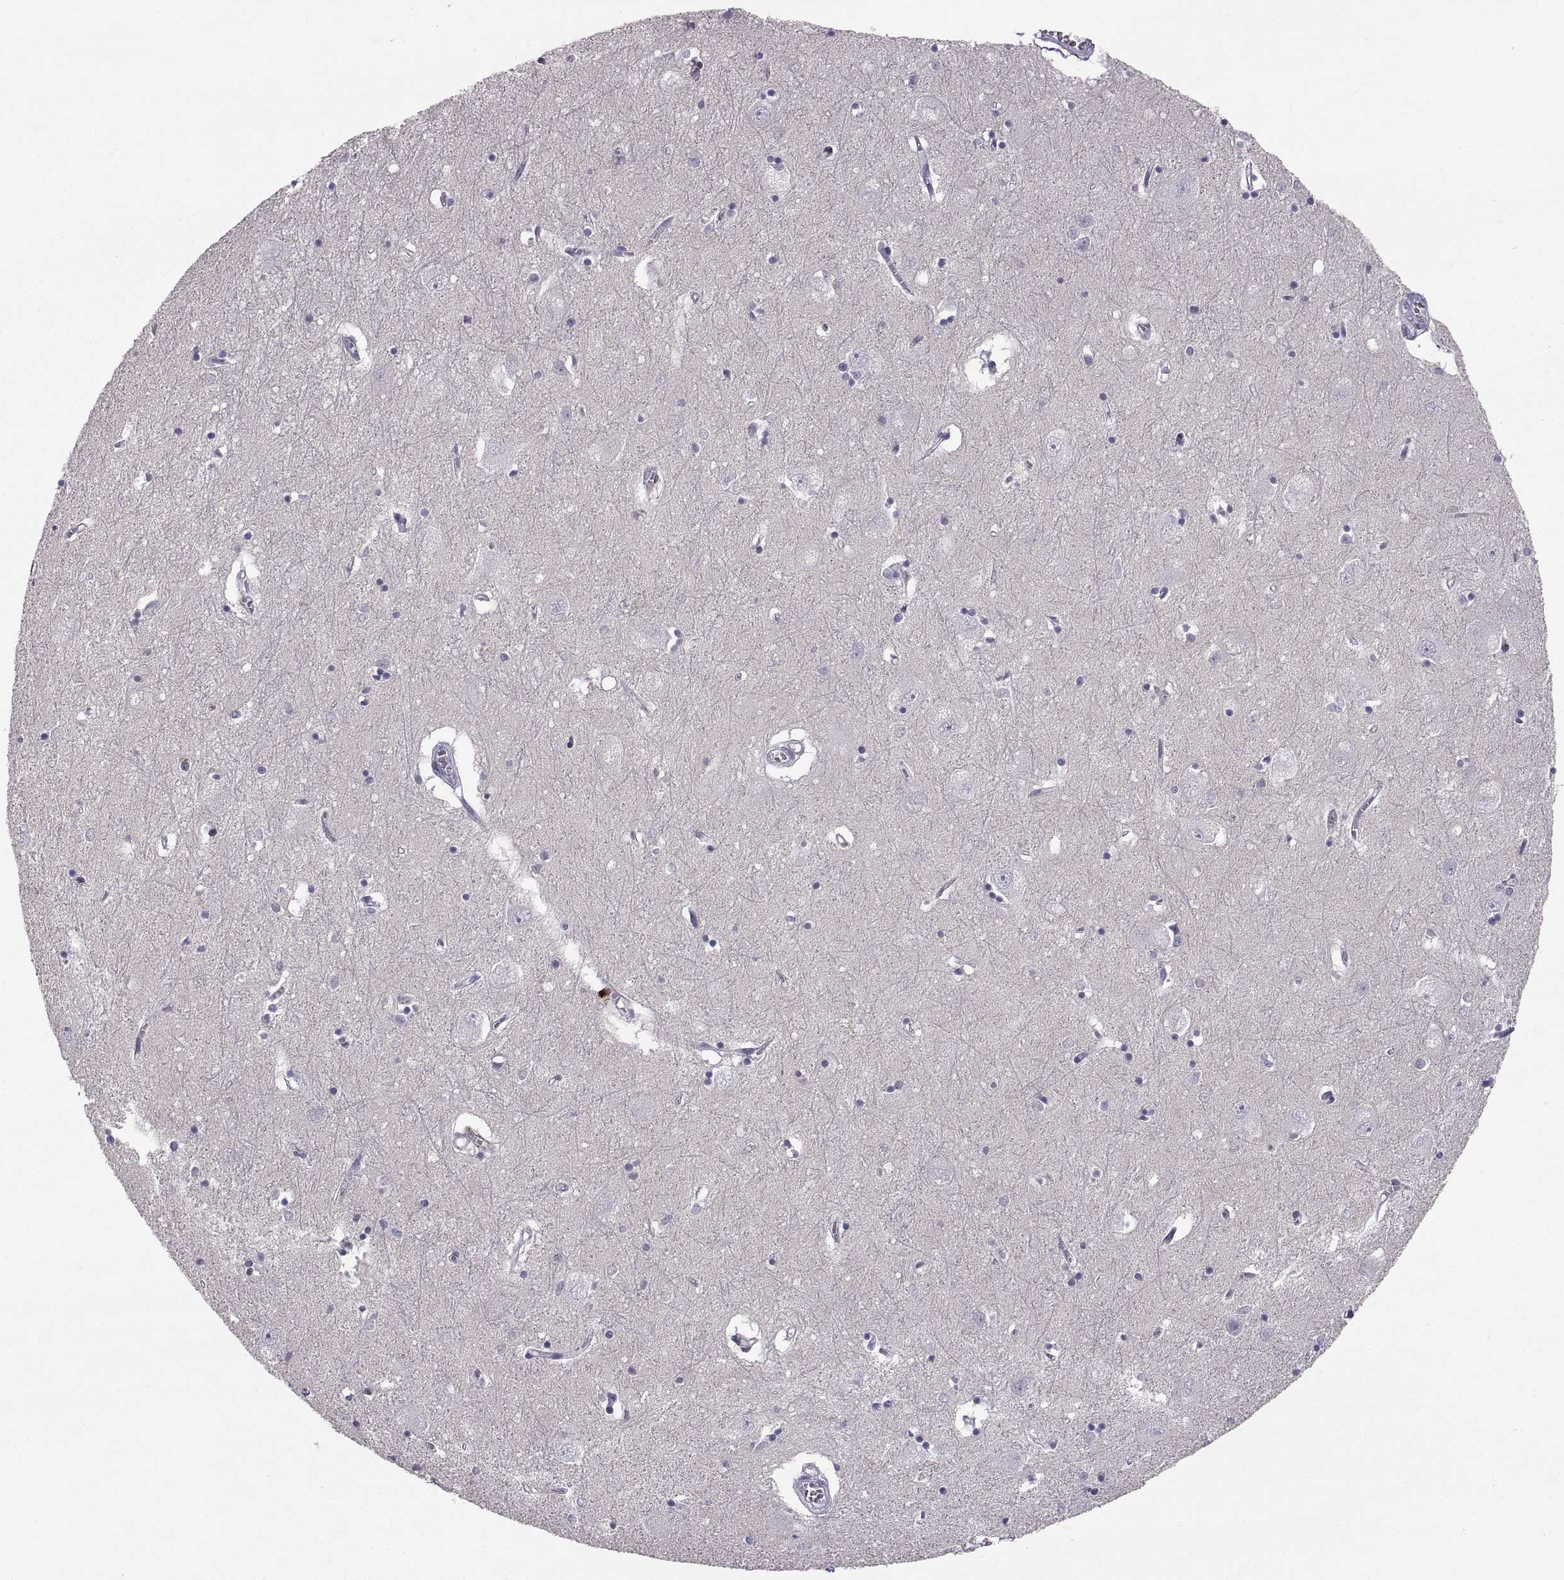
{"staining": {"intensity": "negative", "quantity": "none", "location": "none"}, "tissue": "caudate", "cell_type": "Glial cells", "image_type": "normal", "snomed": [{"axis": "morphology", "description": "Normal tissue, NOS"}, {"axis": "topography", "description": "Lateral ventricle wall"}], "caption": "Protein analysis of unremarkable caudate demonstrates no significant staining in glial cells. Nuclei are stained in blue.", "gene": "PTN", "patient": {"sex": "male", "age": 54}}